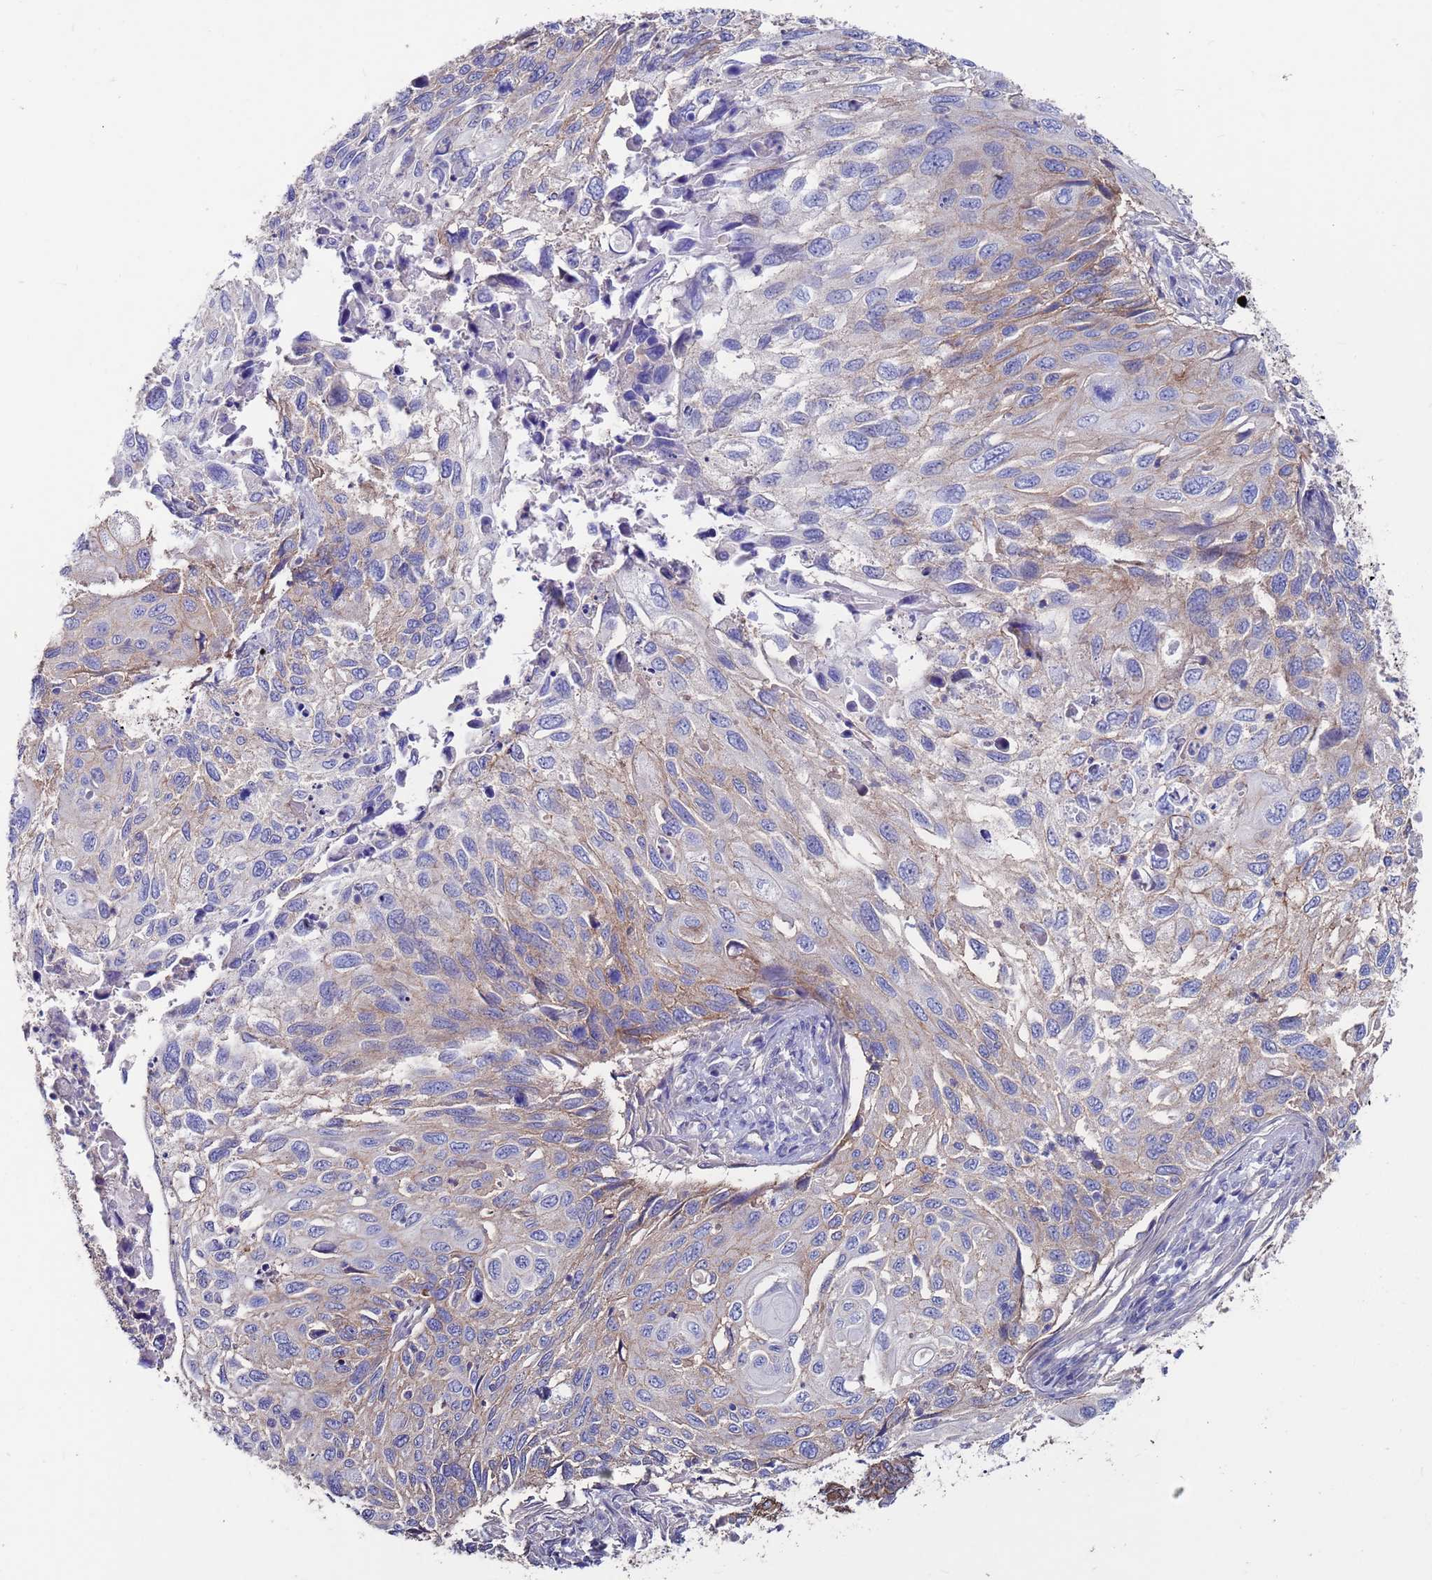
{"staining": {"intensity": "moderate", "quantity": "<25%", "location": "cytoplasmic/membranous"}, "tissue": "cervical cancer", "cell_type": "Tumor cells", "image_type": "cancer", "snomed": [{"axis": "morphology", "description": "Squamous cell carcinoma, NOS"}, {"axis": "topography", "description": "Cervix"}], "caption": "Immunohistochemical staining of cervical squamous cell carcinoma shows low levels of moderate cytoplasmic/membranous protein positivity in approximately <25% of tumor cells.", "gene": "KRTCAP3", "patient": {"sex": "female", "age": 70}}